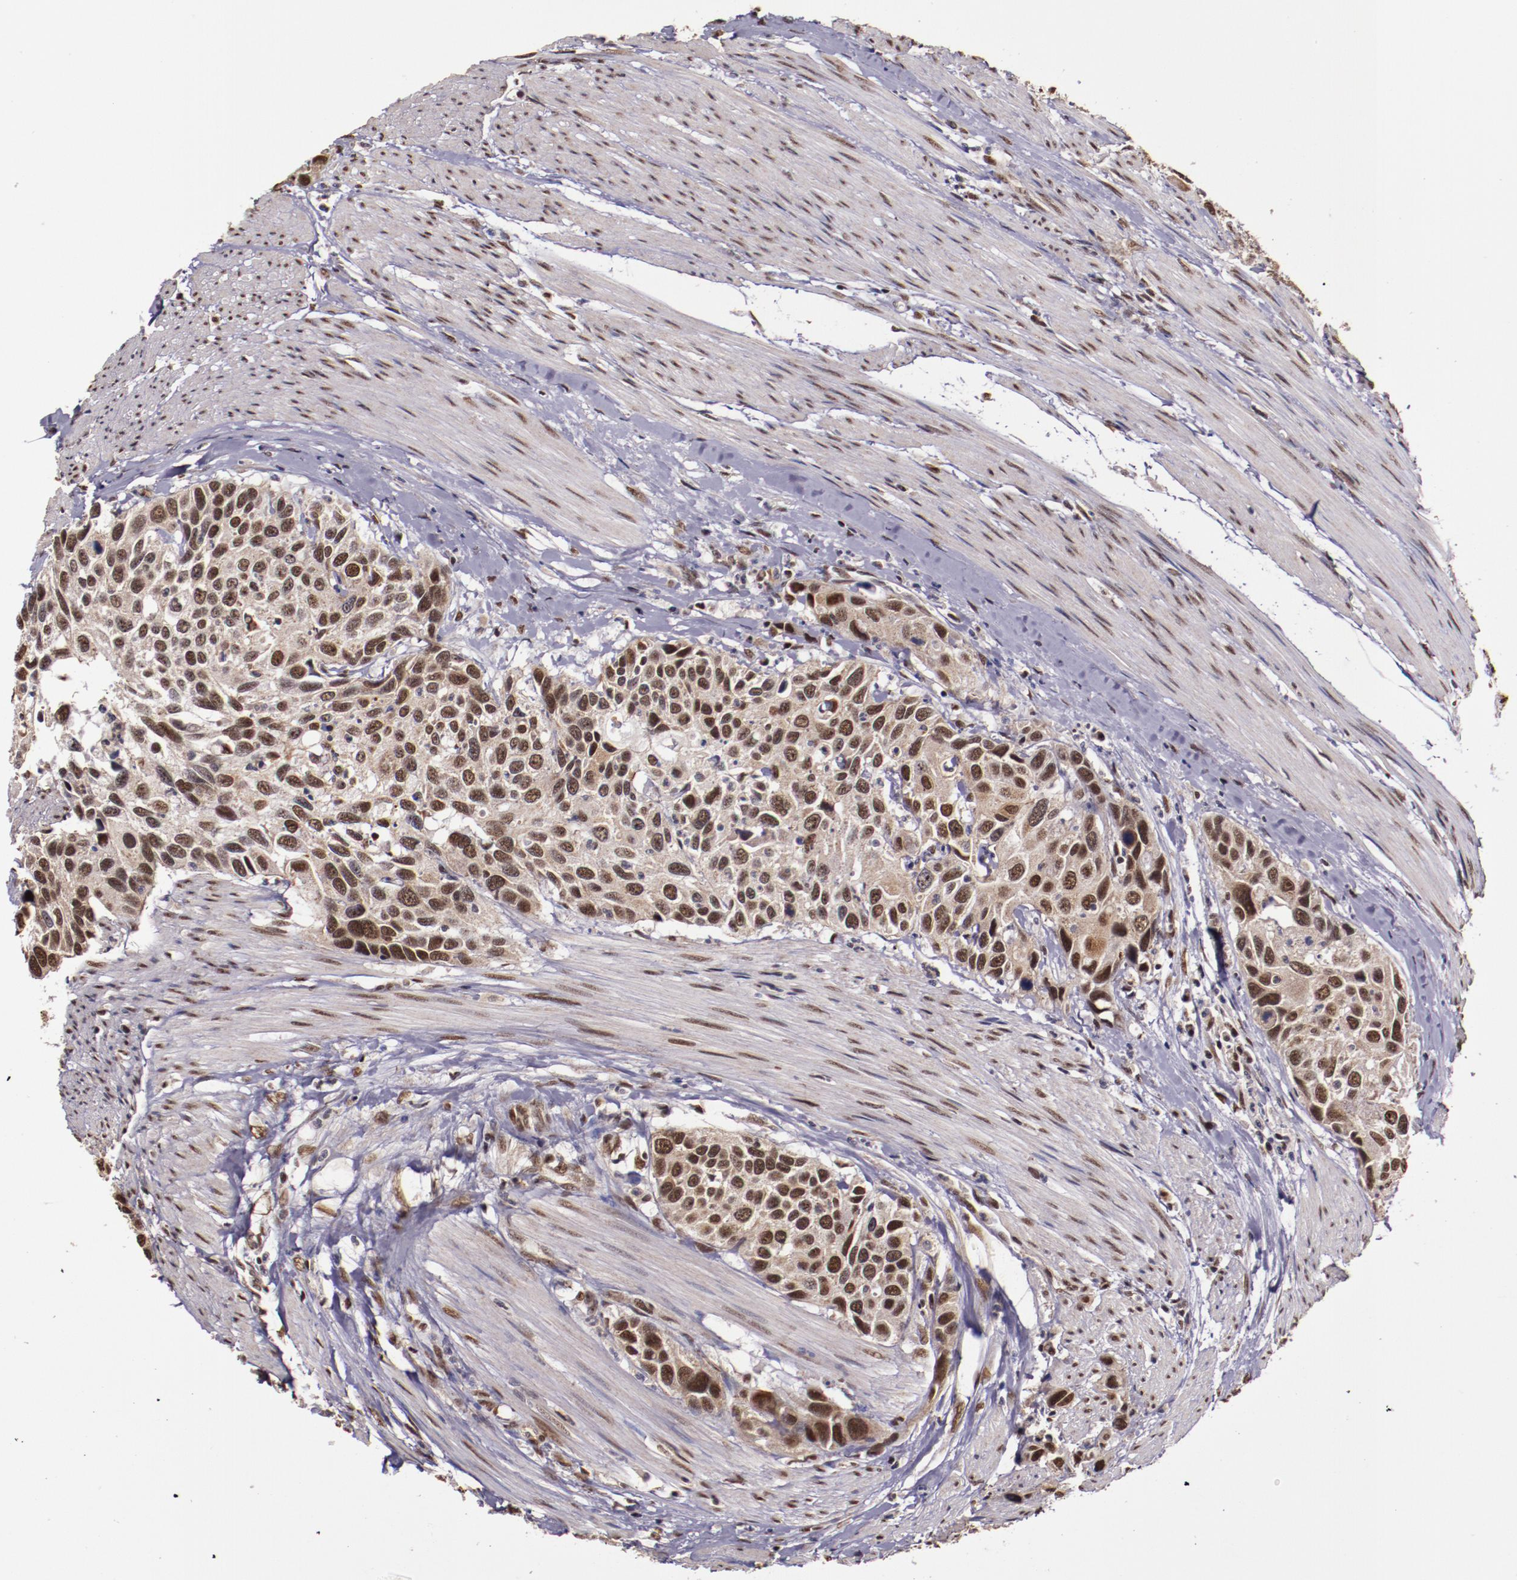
{"staining": {"intensity": "strong", "quantity": ">75%", "location": "cytoplasmic/membranous,nuclear"}, "tissue": "urothelial cancer", "cell_type": "Tumor cells", "image_type": "cancer", "snomed": [{"axis": "morphology", "description": "Urothelial carcinoma, High grade"}, {"axis": "topography", "description": "Urinary bladder"}], "caption": "Protein expression analysis of high-grade urothelial carcinoma exhibits strong cytoplasmic/membranous and nuclear expression in approximately >75% of tumor cells.", "gene": "CECR2", "patient": {"sex": "male", "age": 66}}